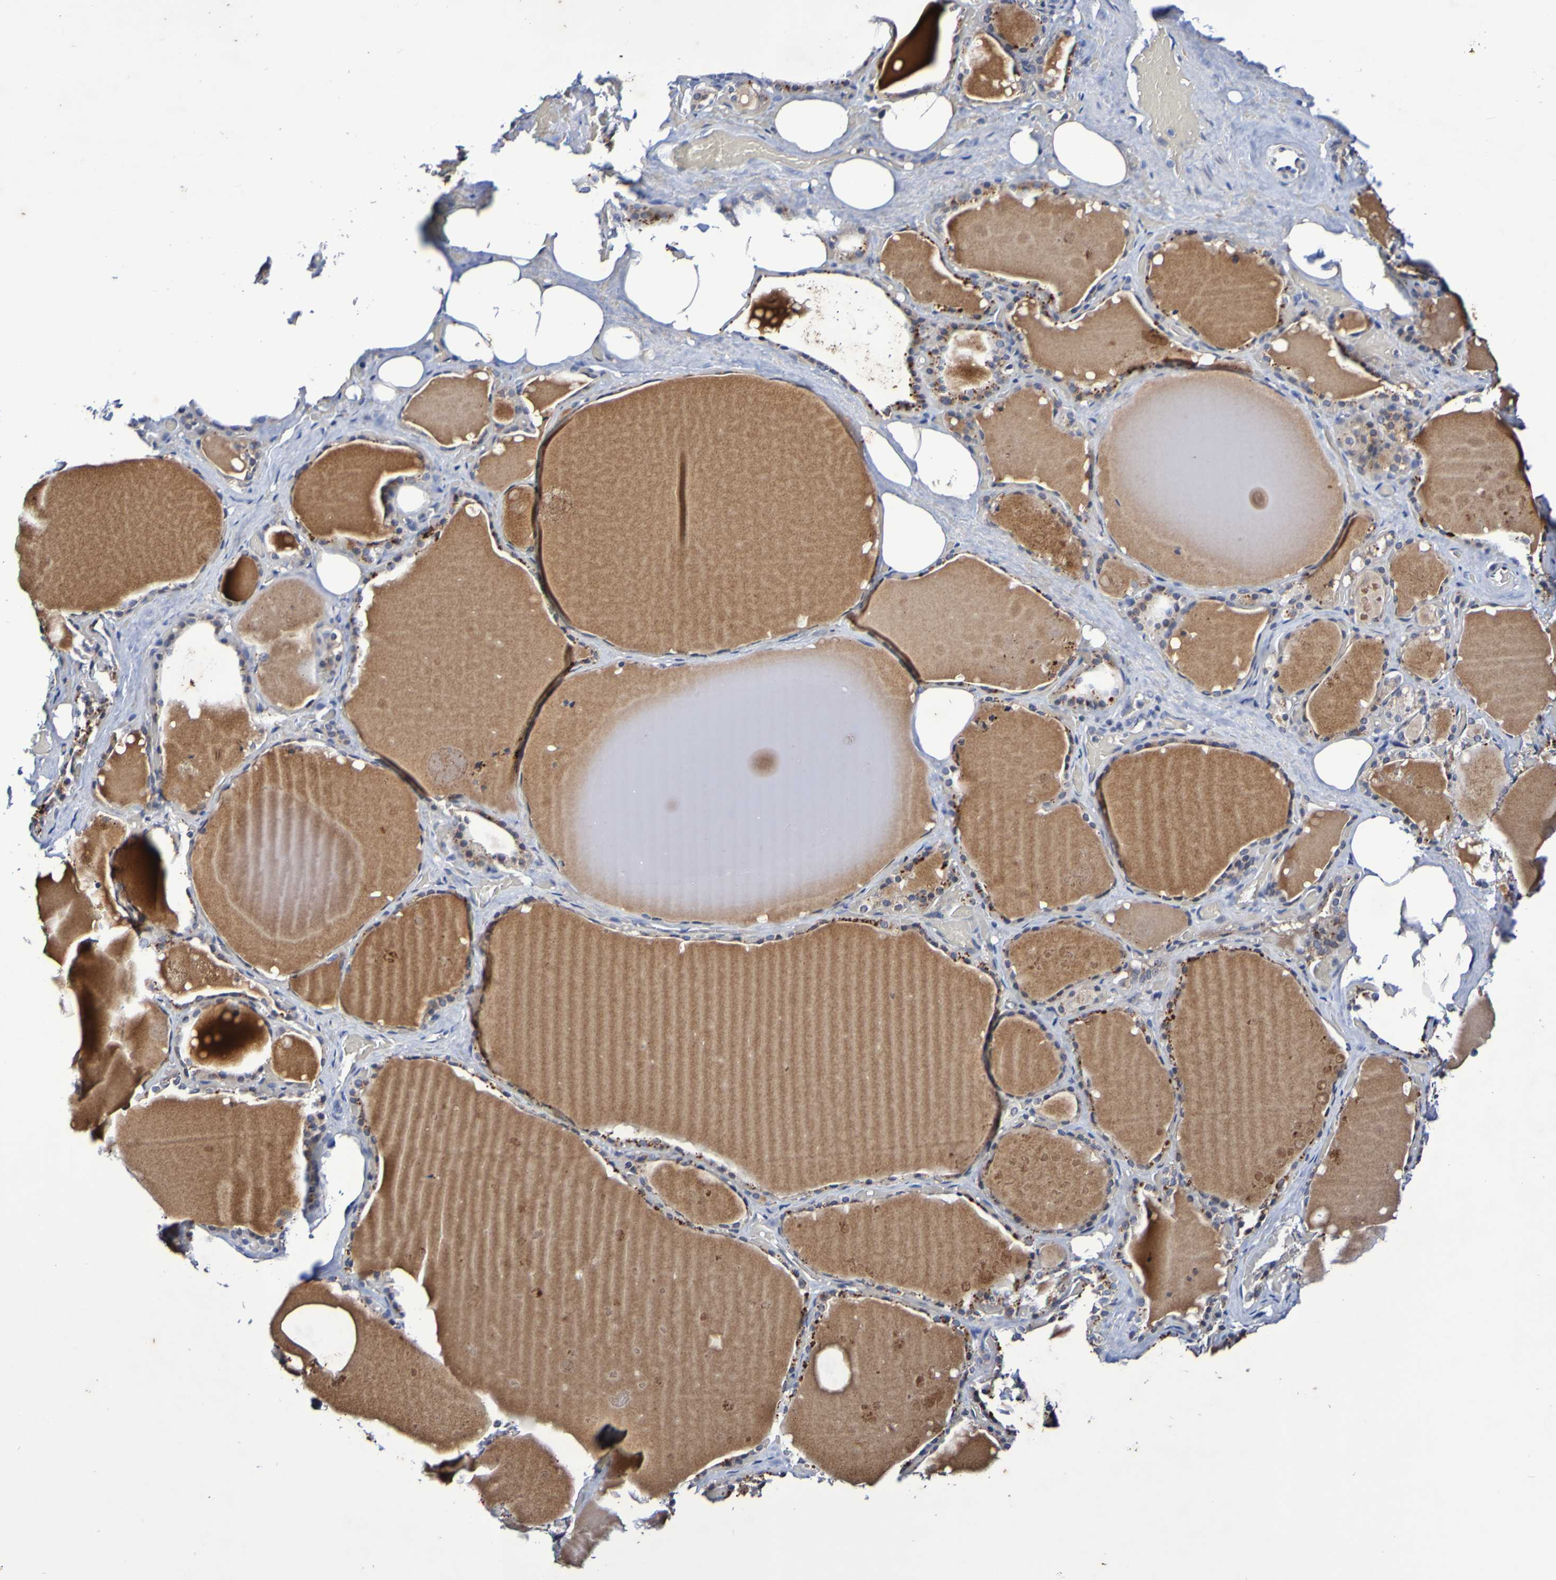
{"staining": {"intensity": "moderate", "quantity": ">75%", "location": "cytoplasmic/membranous"}, "tissue": "thyroid gland", "cell_type": "Glandular cells", "image_type": "normal", "snomed": [{"axis": "morphology", "description": "Normal tissue, NOS"}, {"axis": "topography", "description": "Thyroid gland"}], "caption": "Protein expression analysis of unremarkable thyroid gland displays moderate cytoplasmic/membranous staining in approximately >75% of glandular cells.", "gene": "PTP4A2", "patient": {"sex": "male", "age": 61}}